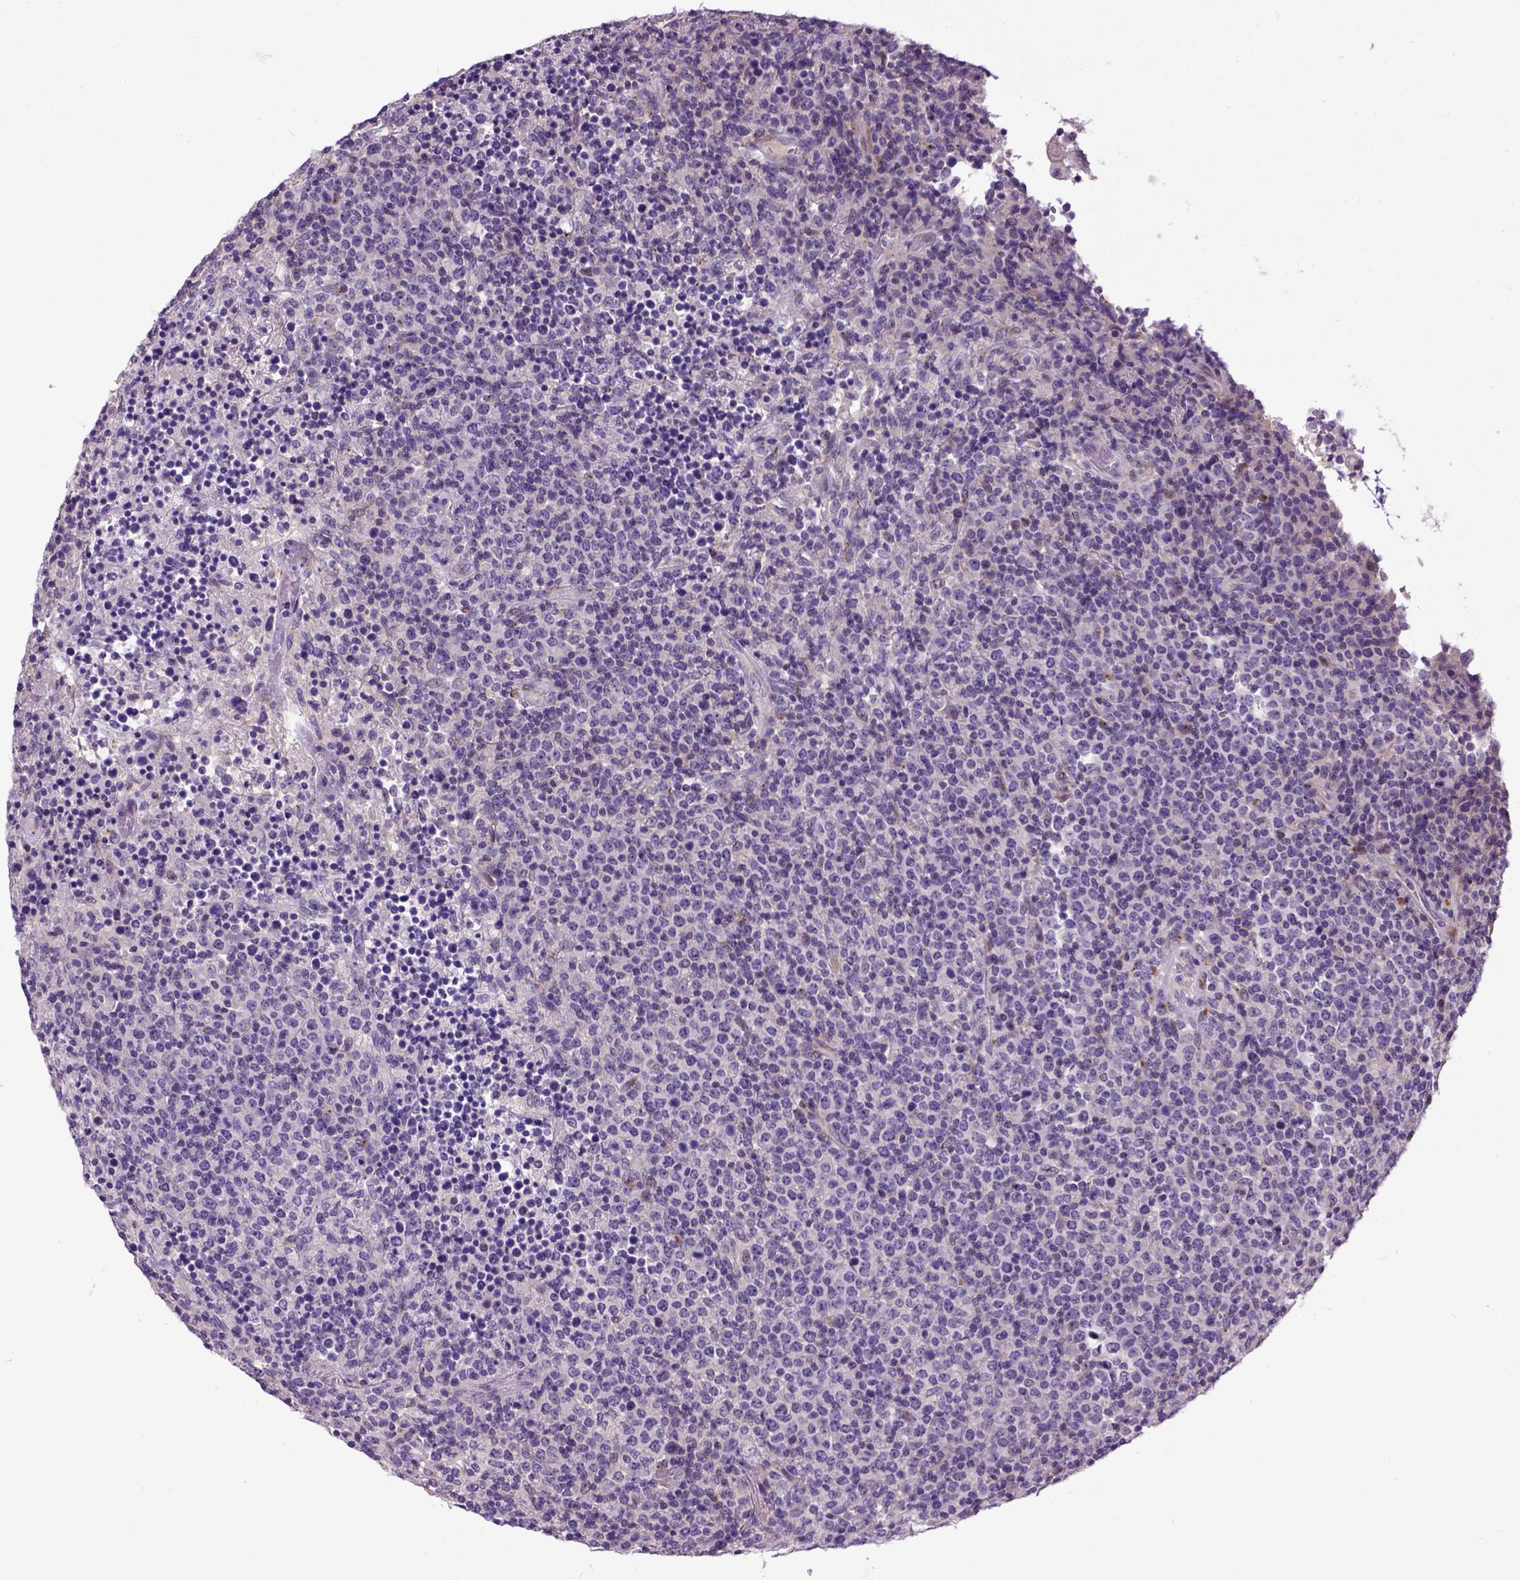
{"staining": {"intensity": "negative", "quantity": "none", "location": "none"}, "tissue": "lymphoma", "cell_type": "Tumor cells", "image_type": "cancer", "snomed": [{"axis": "morphology", "description": "Malignant lymphoma, non-Hodgkin's type, High grade"}, {"axis": "topography", "description": "Lung"}], "caption": "Malignant lymphoma, non-Hodgkin's type (high-grade) stained for a protein using immunohistochemistry (IHC) reveals no expression tumor cells.", "gene": "NEK5", "patient": {"sex": "male", "age": 79}}